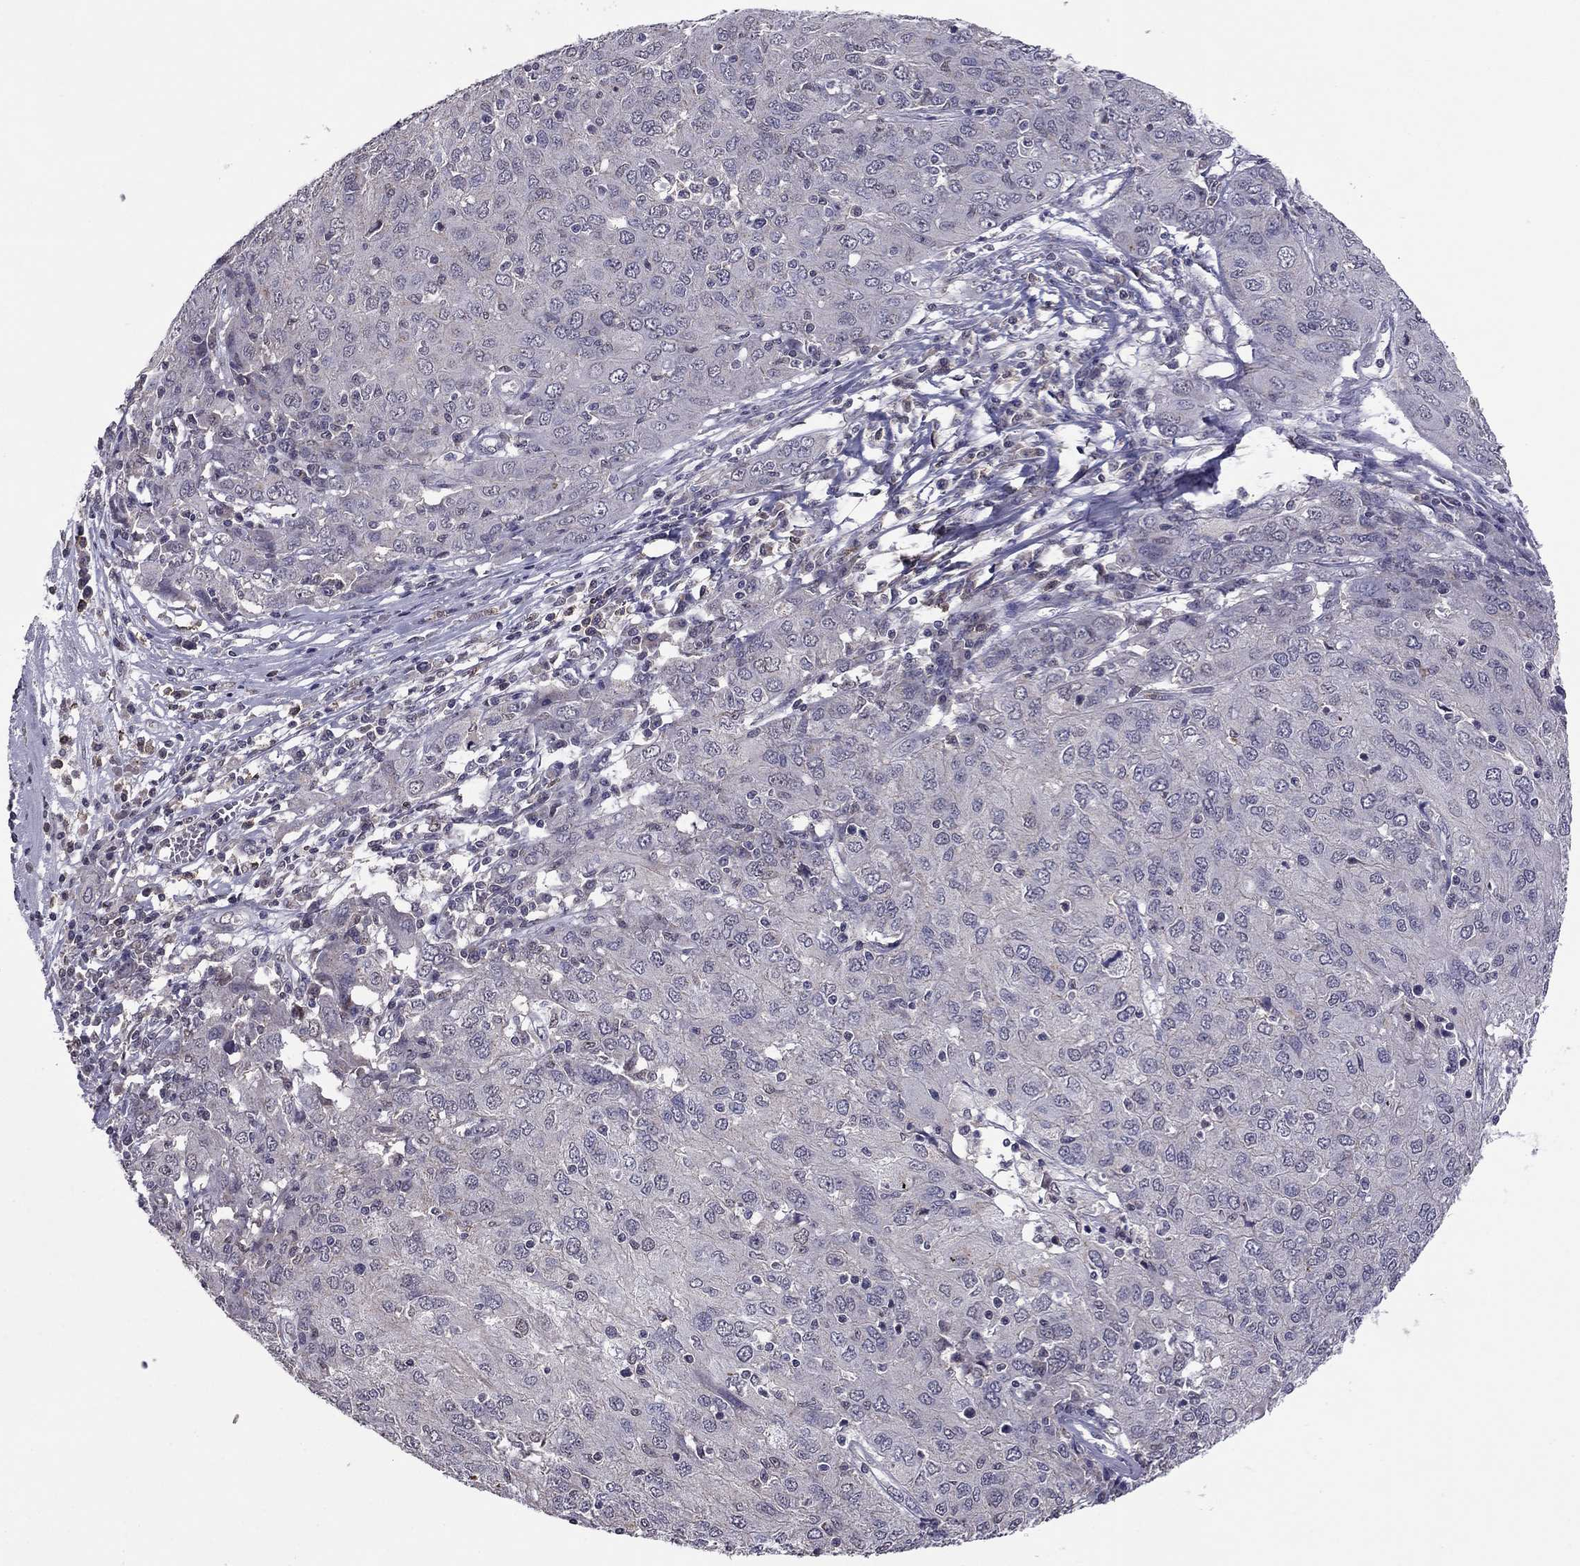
{"staining": {"intensity": "negative", "quantity": "none", "location": "none"}, "tissue": "ovarian cancer", "cell_type": "Tumor cells", "image_type": "cancer", "snomed": [{"axis": "morphology", "description": "Carcinoma, endometroid"}, {"axis": "topography", "description": "Ovary"}], "caption": "Tumor cells are negative for brown protein staining in ovarian cancer.", "gene": "HCN1", "patient": {"sex": "female", "age": 50}}